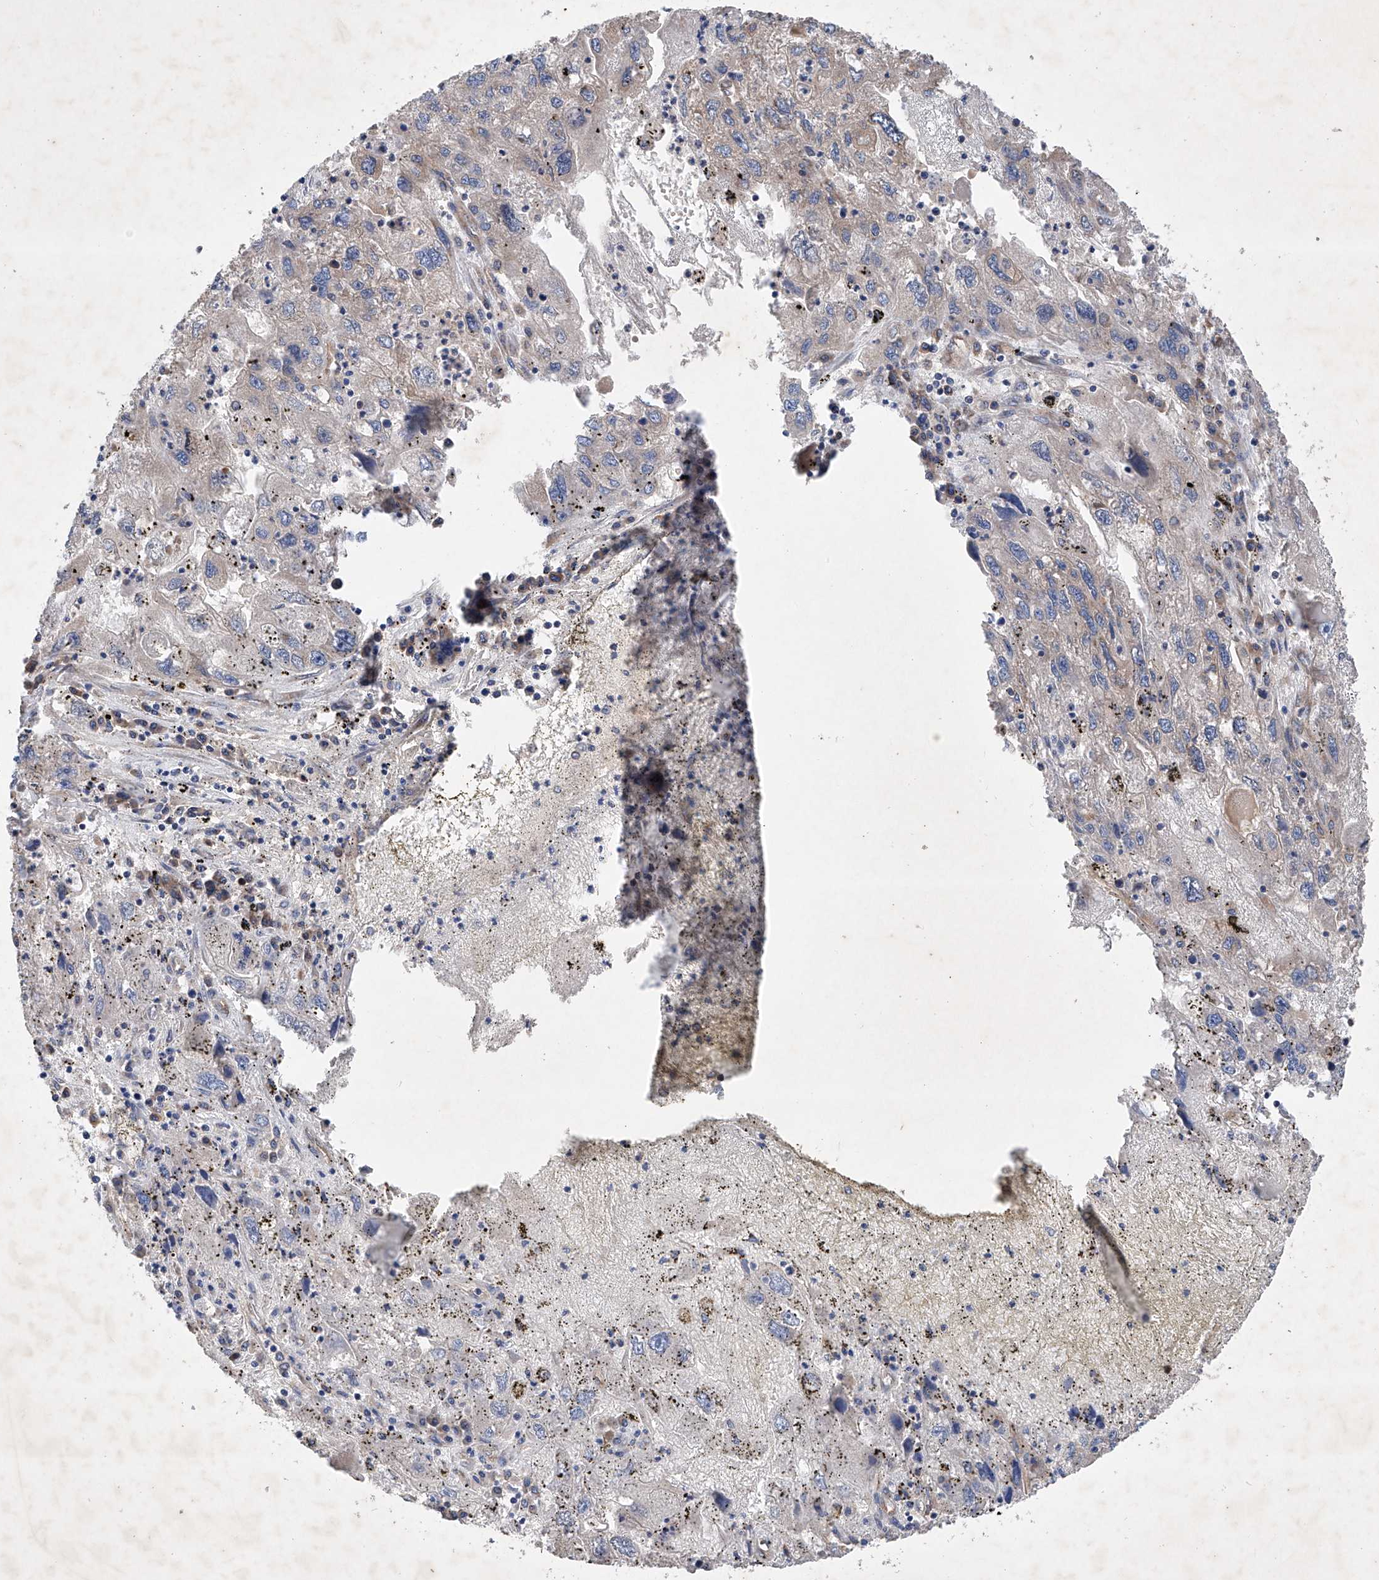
{"staining": {"intensity": "moderate", "quantity": "<25%", "location": "cytoplasmic/membranous"}, "tissue": "endometrial cancer", "cell_type": "Tumor cells", "image_type": "cancer", "snomed": [{"axis": "morphology", "description": "Adenocarcinoma, NOS"}, {"axis": "topography", "description": "Endometrium"}], "caption": "Immunohistochemical staining of human endometrial cancer displays moderate cytoplasmic/membranous protein staining in about <25% of tumor cells.", "gene": "FASTK", "patient": {"sex": "female", "age": 49}}